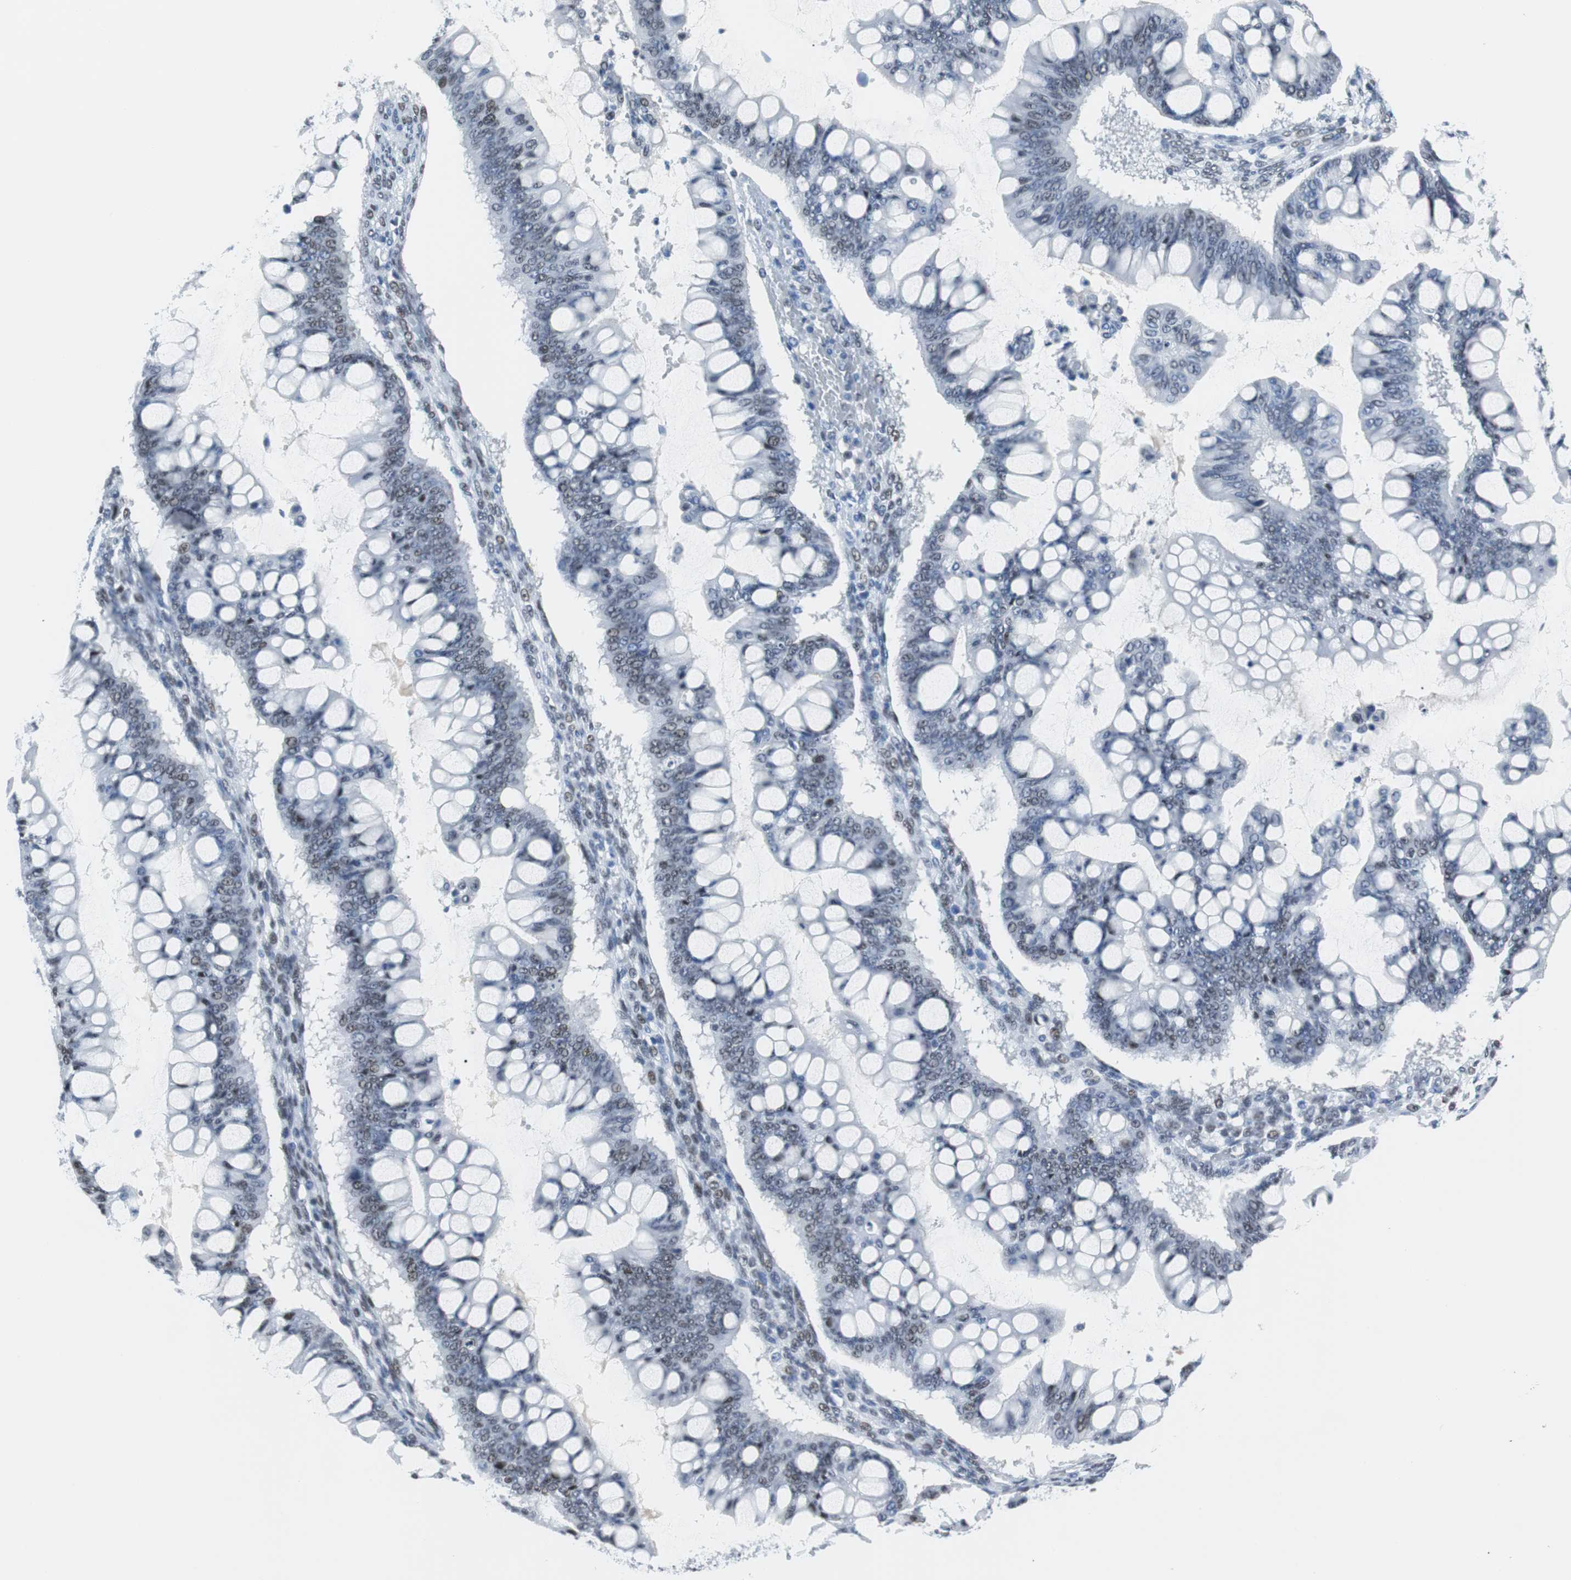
{"staining": {"intensity": "weak", "quantity": "25%-75%", "location": "nuclear"}, "tissue": "ovarian cancer", "cell_type": "Tumor cells", "image_type": "cancer", "snomed": [{"axis": "morphology", "description": "Cystadenocarcinoma, mucinous, NOS"}, {"axis": "topography", "description": "Ovary"}], "caption": "Ovarian cancer (mucinous cystadenocarcinoma) stained for a protein (brown) exhibits weak nuclear positive expression in approximately 25%-75% of tumor cells.", "gene": "JUN", "patient": {"sex": "female", "age": 73}}